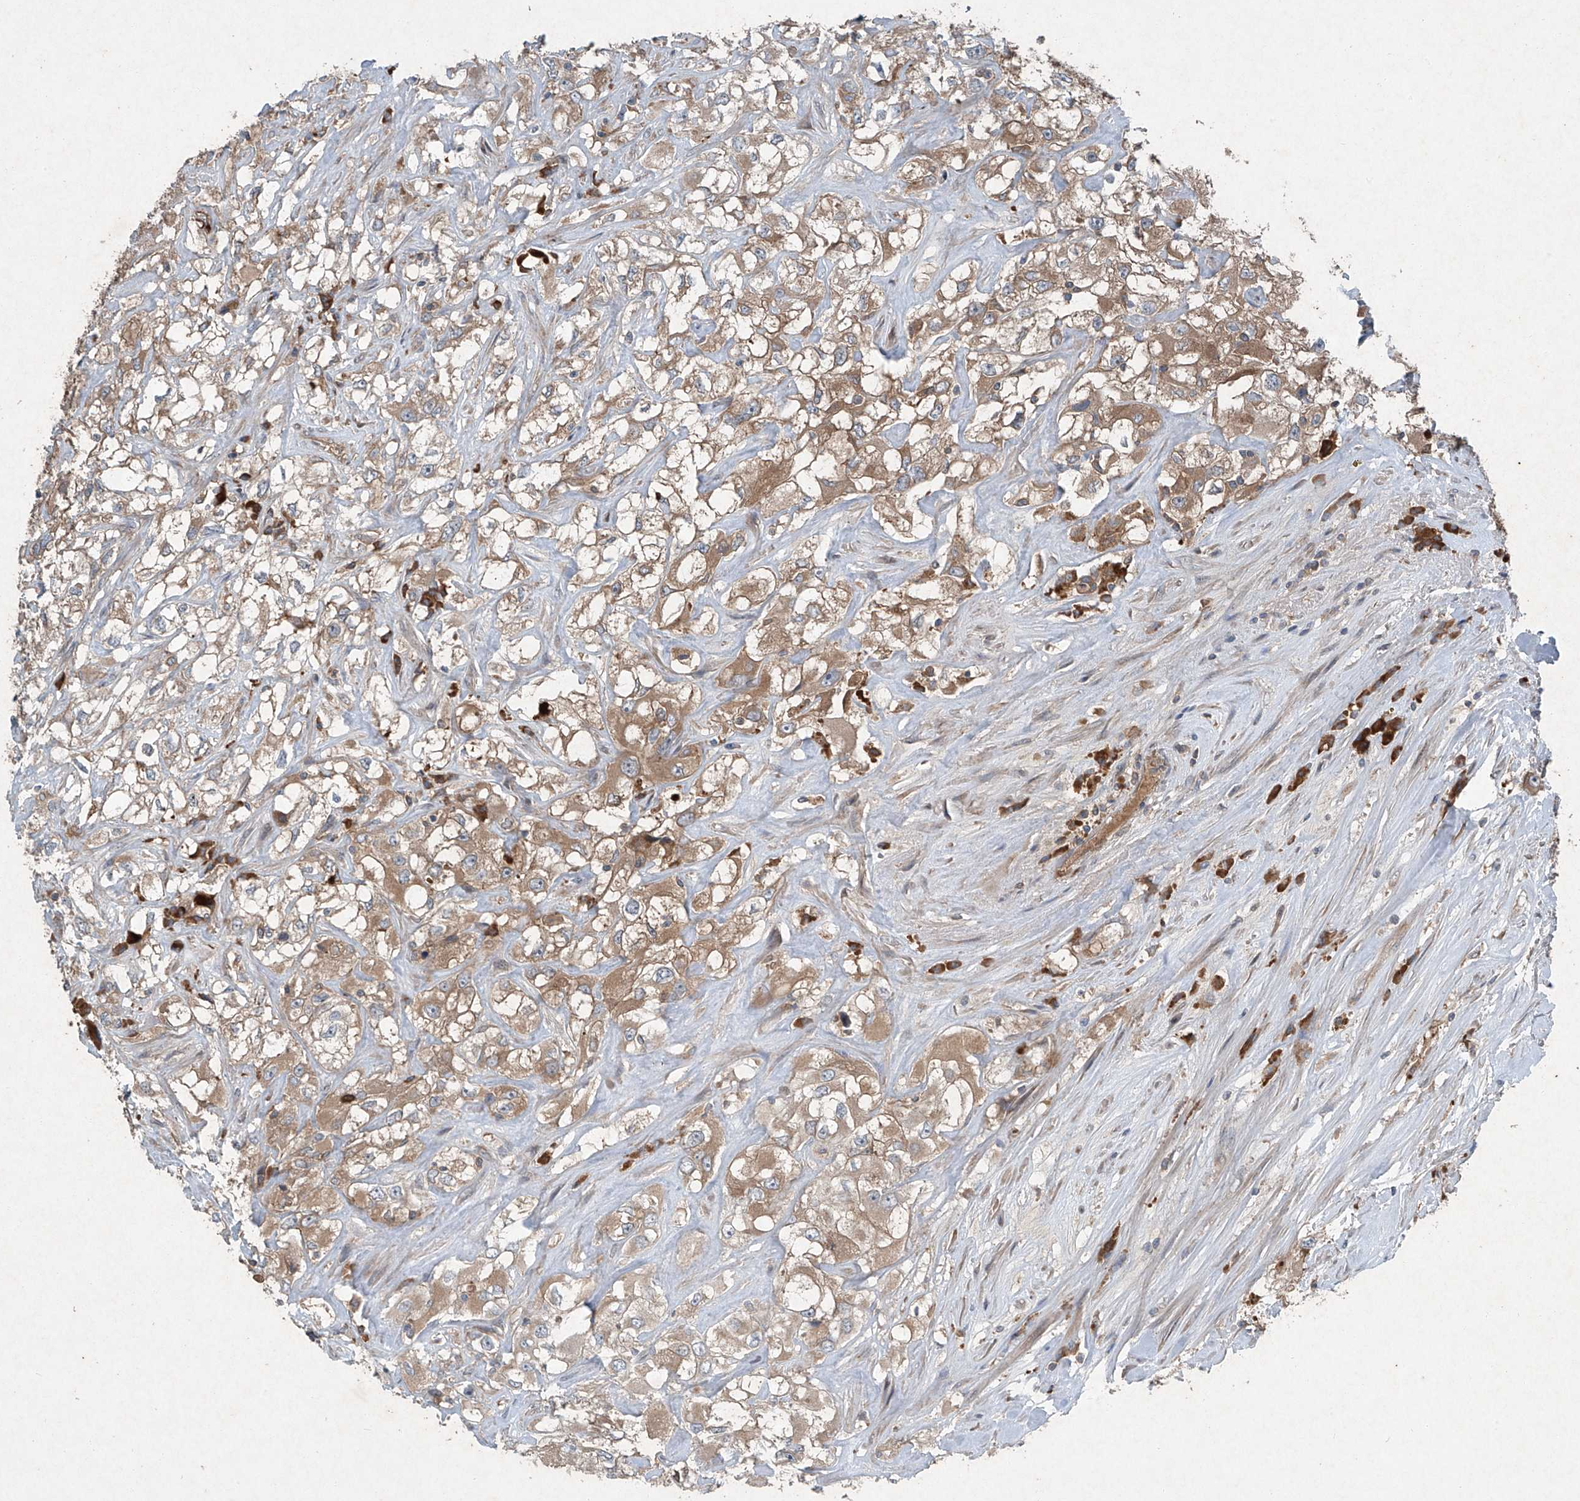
{"staining": {"intensity": "moderate", "quantity": ">75%", "location": "cytoplasmic/membranous"}, "tissue": "renal cancer", "cell_type": "Tumor cells", "image_type": "cancer", "snomed": [{"axis": "morphology", "description": "Adenocarcinoma, NOS"}, {"axis": "topography", "description": "Kidney"}], "caption": "Immunohistochemistry (IHC) photomicrograph of neoplastic tissue: human adenocarcinoma (renal) stained using immunohistochemistry (IHC) reveals medium levels of moderate protein expression localized specifically in the cytoplasmic/membranous of tumor cells, appearing as a cytoplasmic/membranous brown color.", "gene": "FOXRED2", "patient": {"sex": "female", "age": 52}}